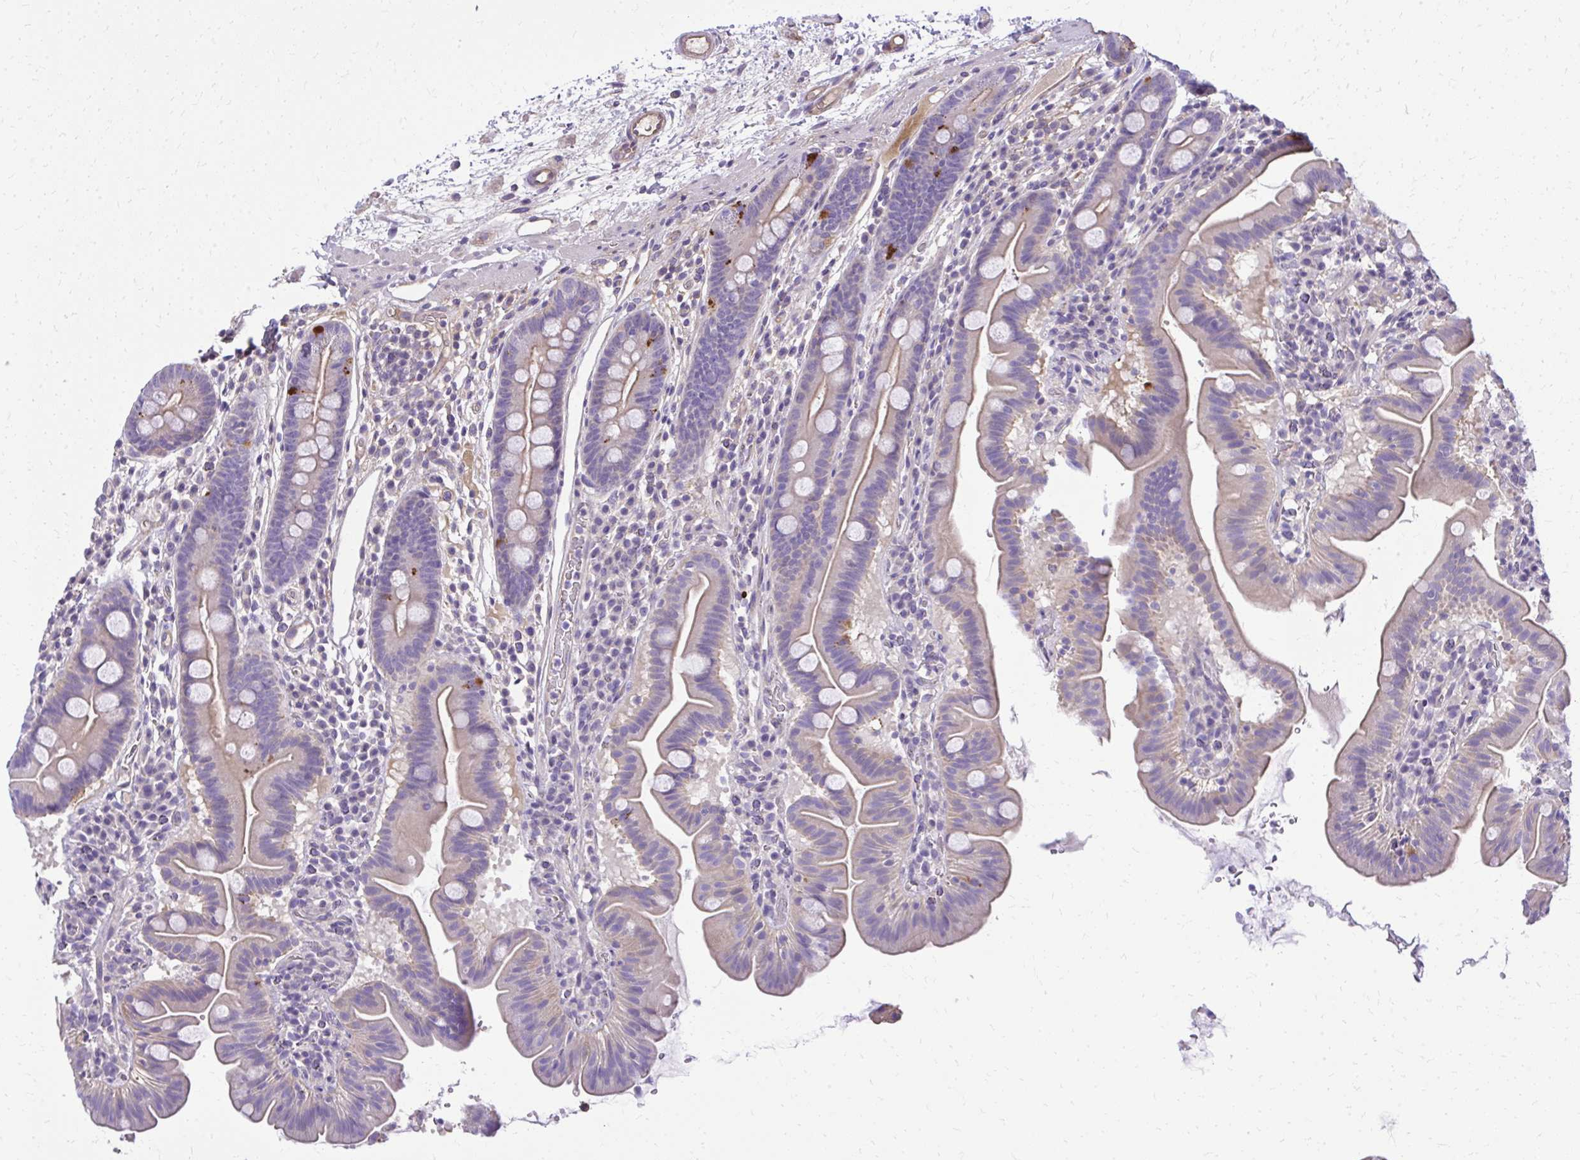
{"staining": {"intensity": "strong", "quantity": "<25%", "location": "cytoplasmic/membranous"}, "tissue": "small intestine", "cell_type": "Glandular cells", "image_type": "normal", "snomed": [{"axis": "morphology", "description": "Normal tissue, NOS"}, {"axis": "topography", "description": "Small intestine"}], "caption": "Immunohistochemical staining of benign small intestine shows medium levels of strong cytoplasmic/membranous positivity in approximately <25% of glandular cells. The staining was performed using DAB, with brown indicating positive protein expression. Nuclei are stained blue with hematoxylin.", "gene": "RUNDC3B", "patient": {"sex": "male", "age": 26}}